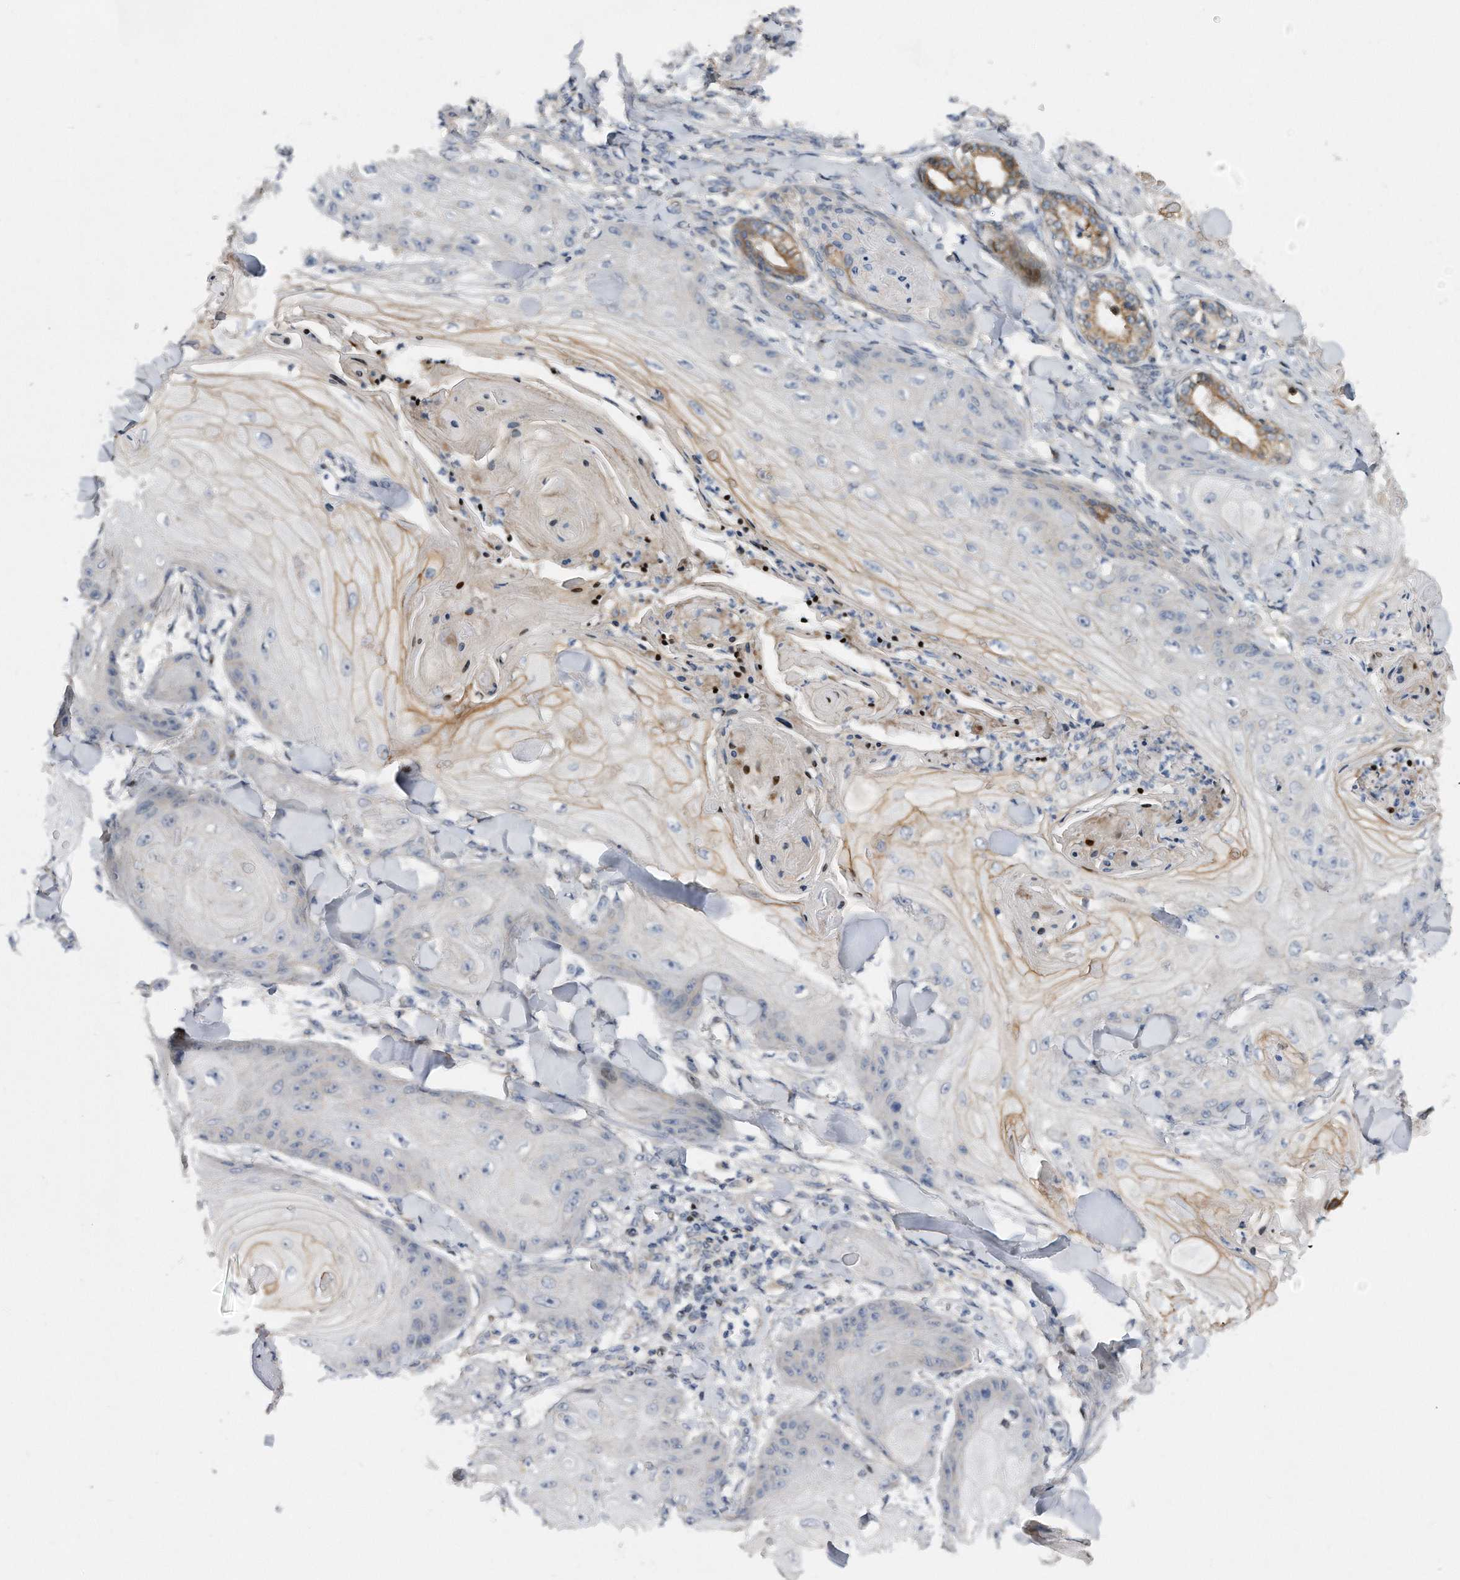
{"staining": {"intensity": "moderate", "quantity": "<25%", "location": "cytoplasmic/membranous"}, "tissue": "skin cancer", "cell_type": "Tumor cells", "image_type": "cancer", "snomed": [{"axis": "morphology", "description": "Squamous cell carcinoma, NOS"}, {"axis": "topography", "description": "Skin"}], "caption": "Skin cancer was stained to show a protein in brown. There is low levels of moderate cytoplasmic/membranous staining in approximately <25% of tumor cells.", "gene": "CDH12", "patient": {"sex": "male", "age": 74}}